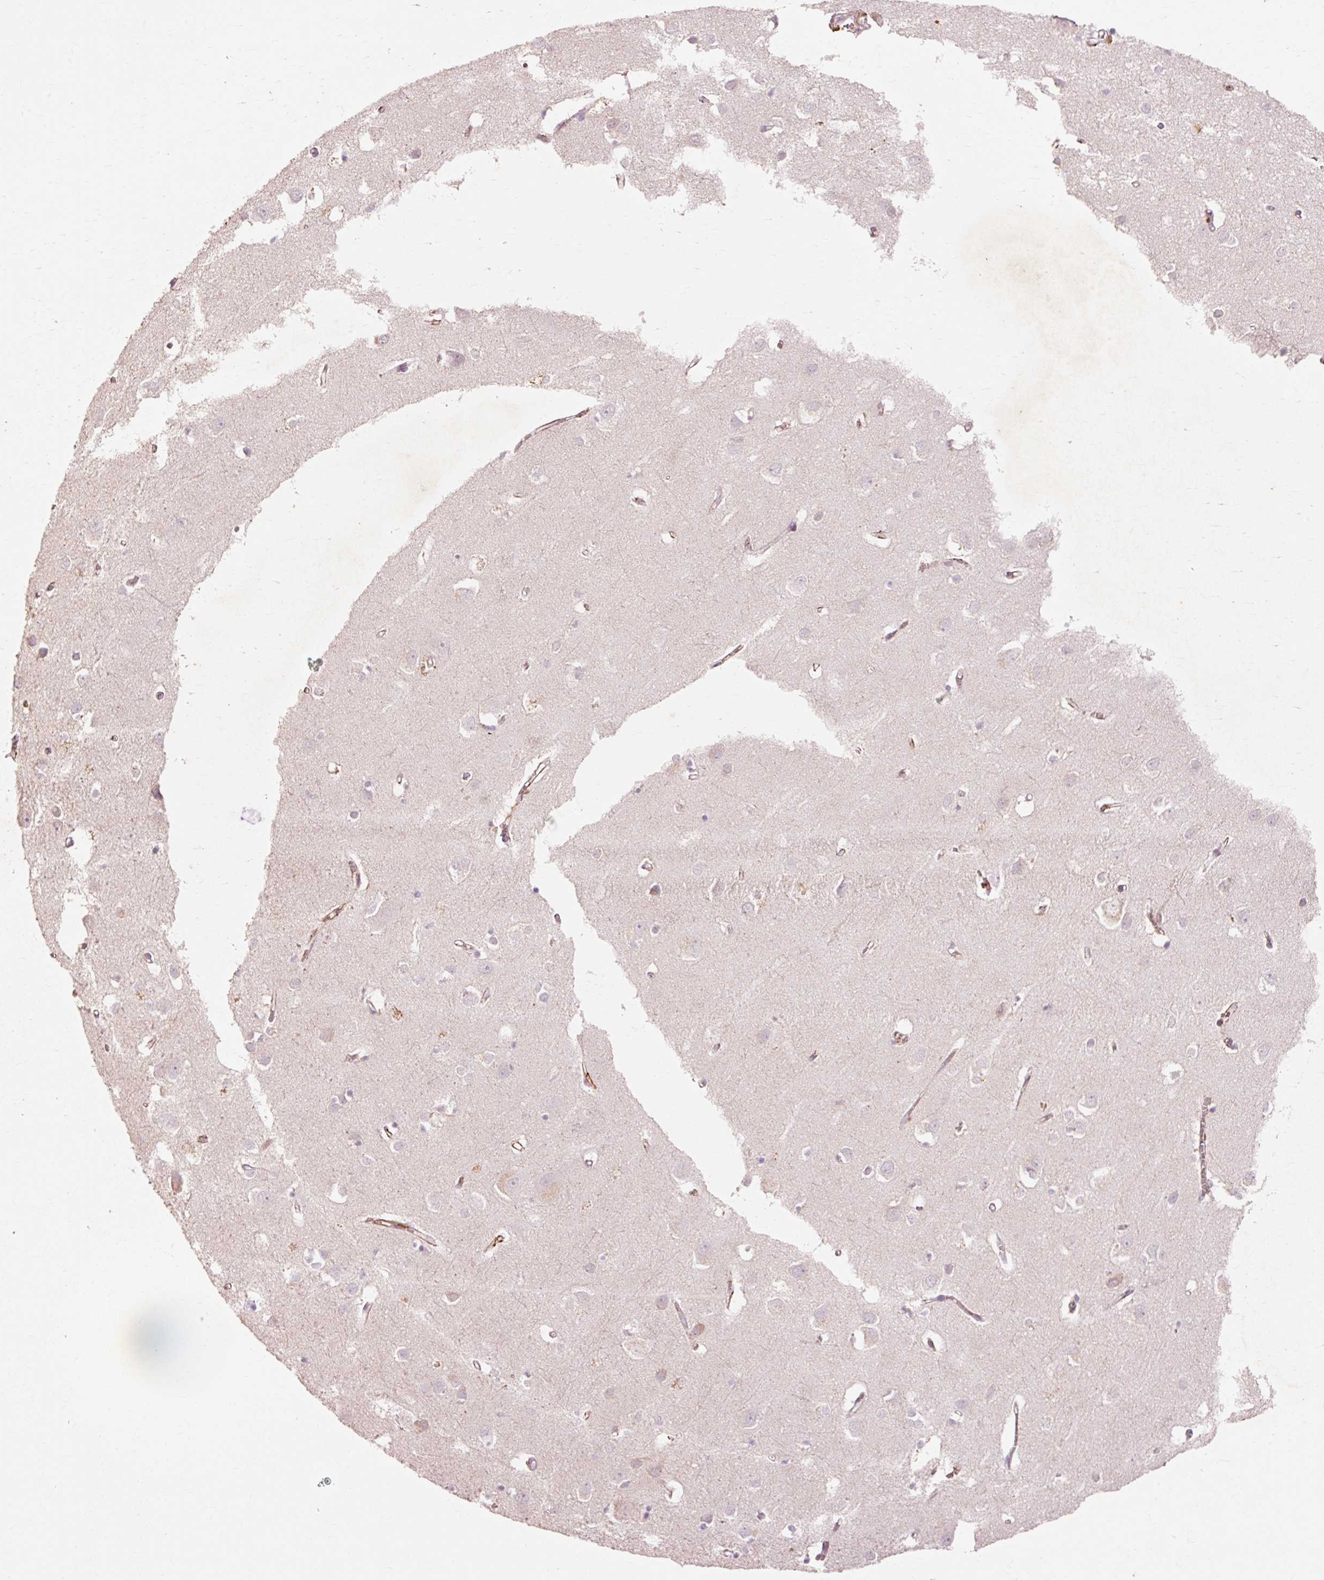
{"staining": {"intensity": "weak", "quantity": ">75%", "location": "cytoplasmic/membranous"}, "tissue": "cerebral cortex", "cell_type": "Endothelial cells", "image_type": "normal", "snomed": [{"axis": "morphology", "description": "Normal tissue, NOS"}, {"axis": "topography", "description": "Cerebral cortex"}], "caption": "IHC of normal cerebral cortex shows low levels of weak cytoplasmic/membranous expression in approximately >75% of endothelial cells. (DAB (3,3'-diaminobenzidine) IHC with brightfield microscopy, high magnification).", "gene": "TRIM73", "patient": {"sex": "male", "age": 70}}